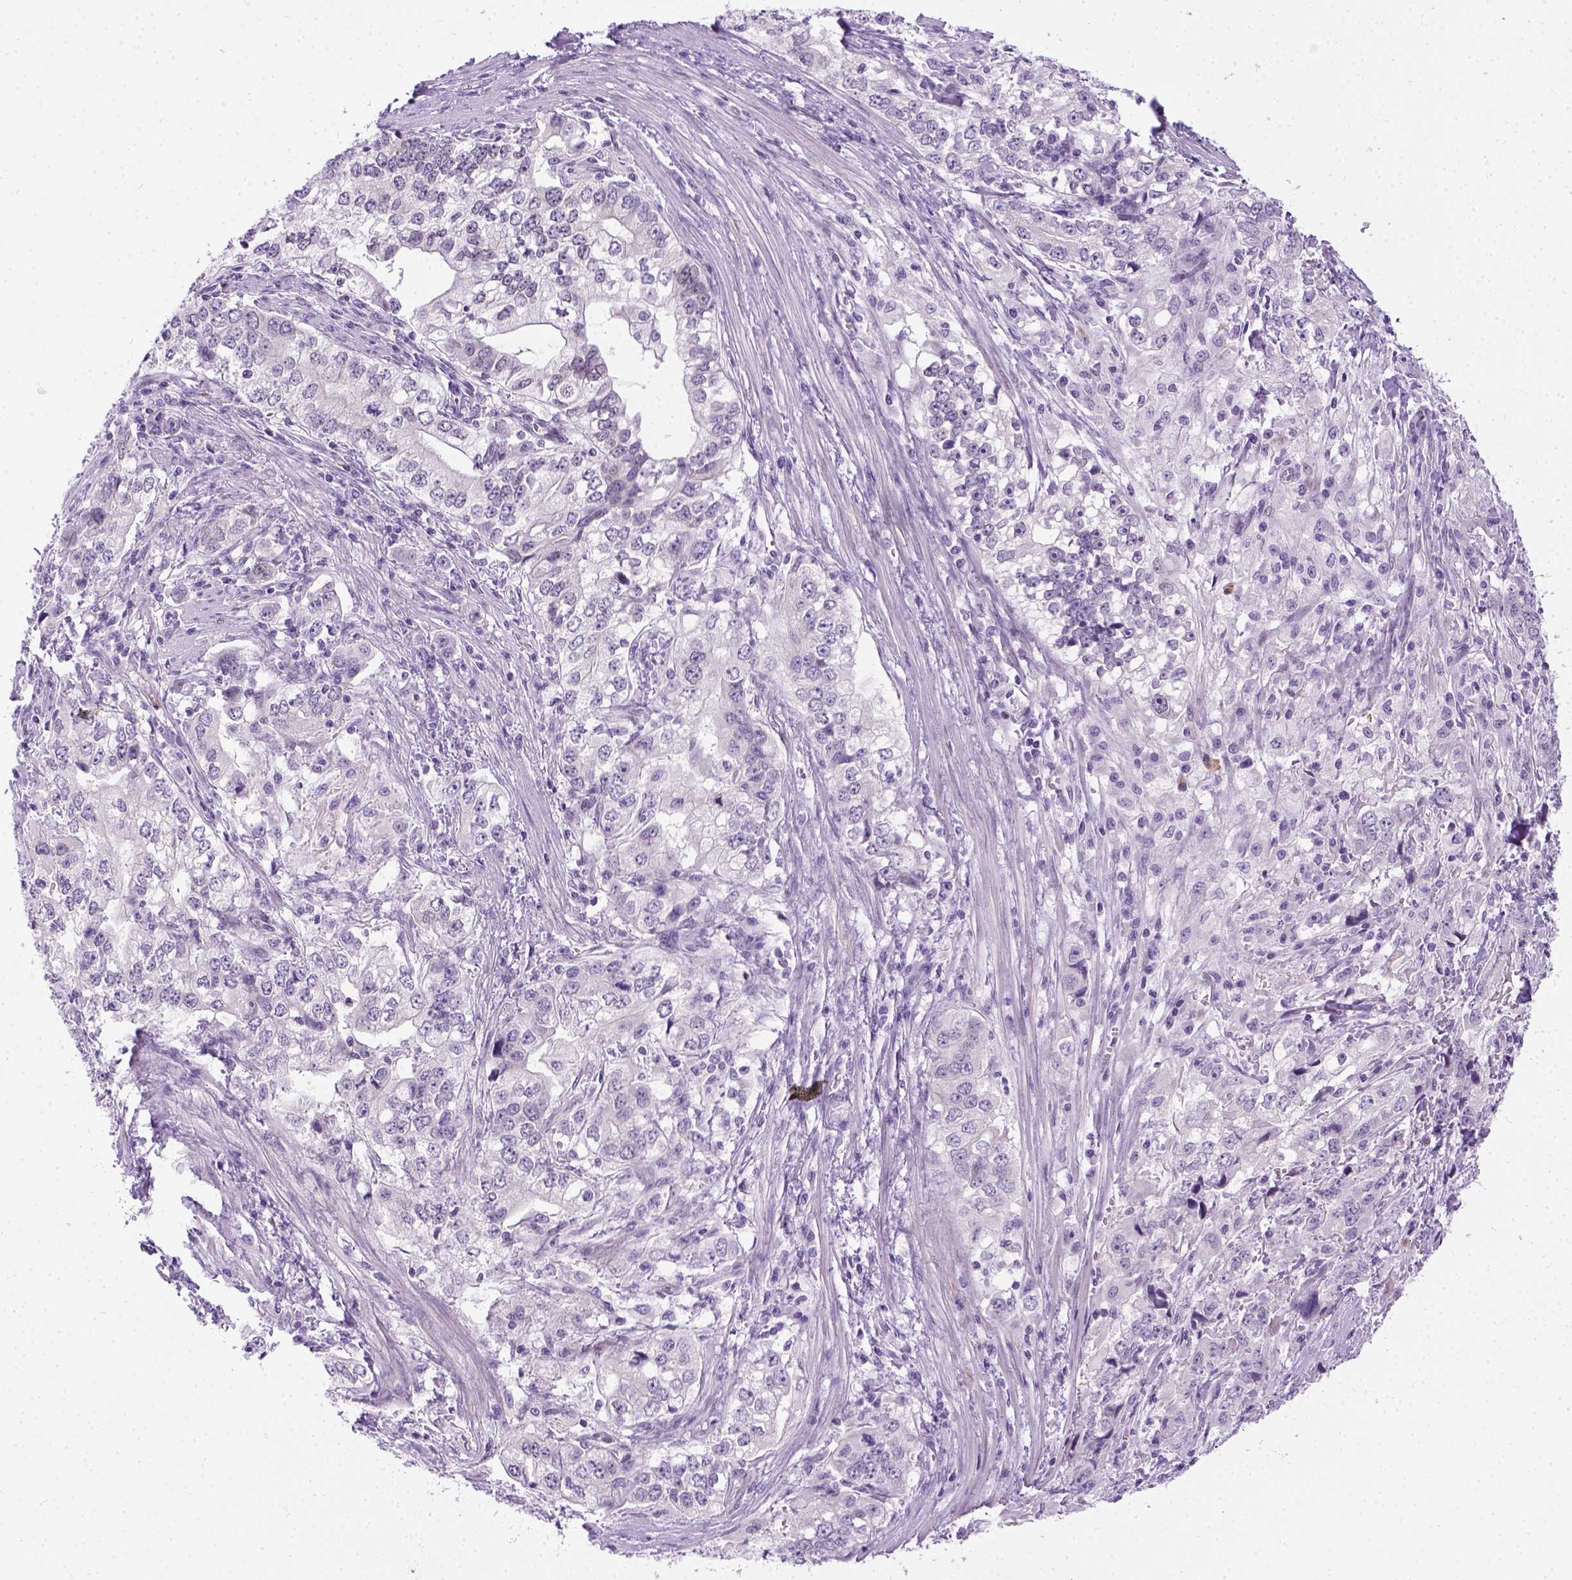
{"staining": {"intensity": "negative", "quantity": "none", "location": "none"}, "tissue": "stomach cancer", "cell_type": "Tumor cells", "image_type": "cancer", "snomed": [{"axis": "morphology", "description": "Adenocarcinoma, NOS"}, {"axis": "topography", "description": "Stomach, lower"}], "caption": "Tumor cells are negative for brown protein staining in stomach cancer (adenocarcinoma).", "gene": "FAM184B", "patient": {"sex": "female", "age": 72}}